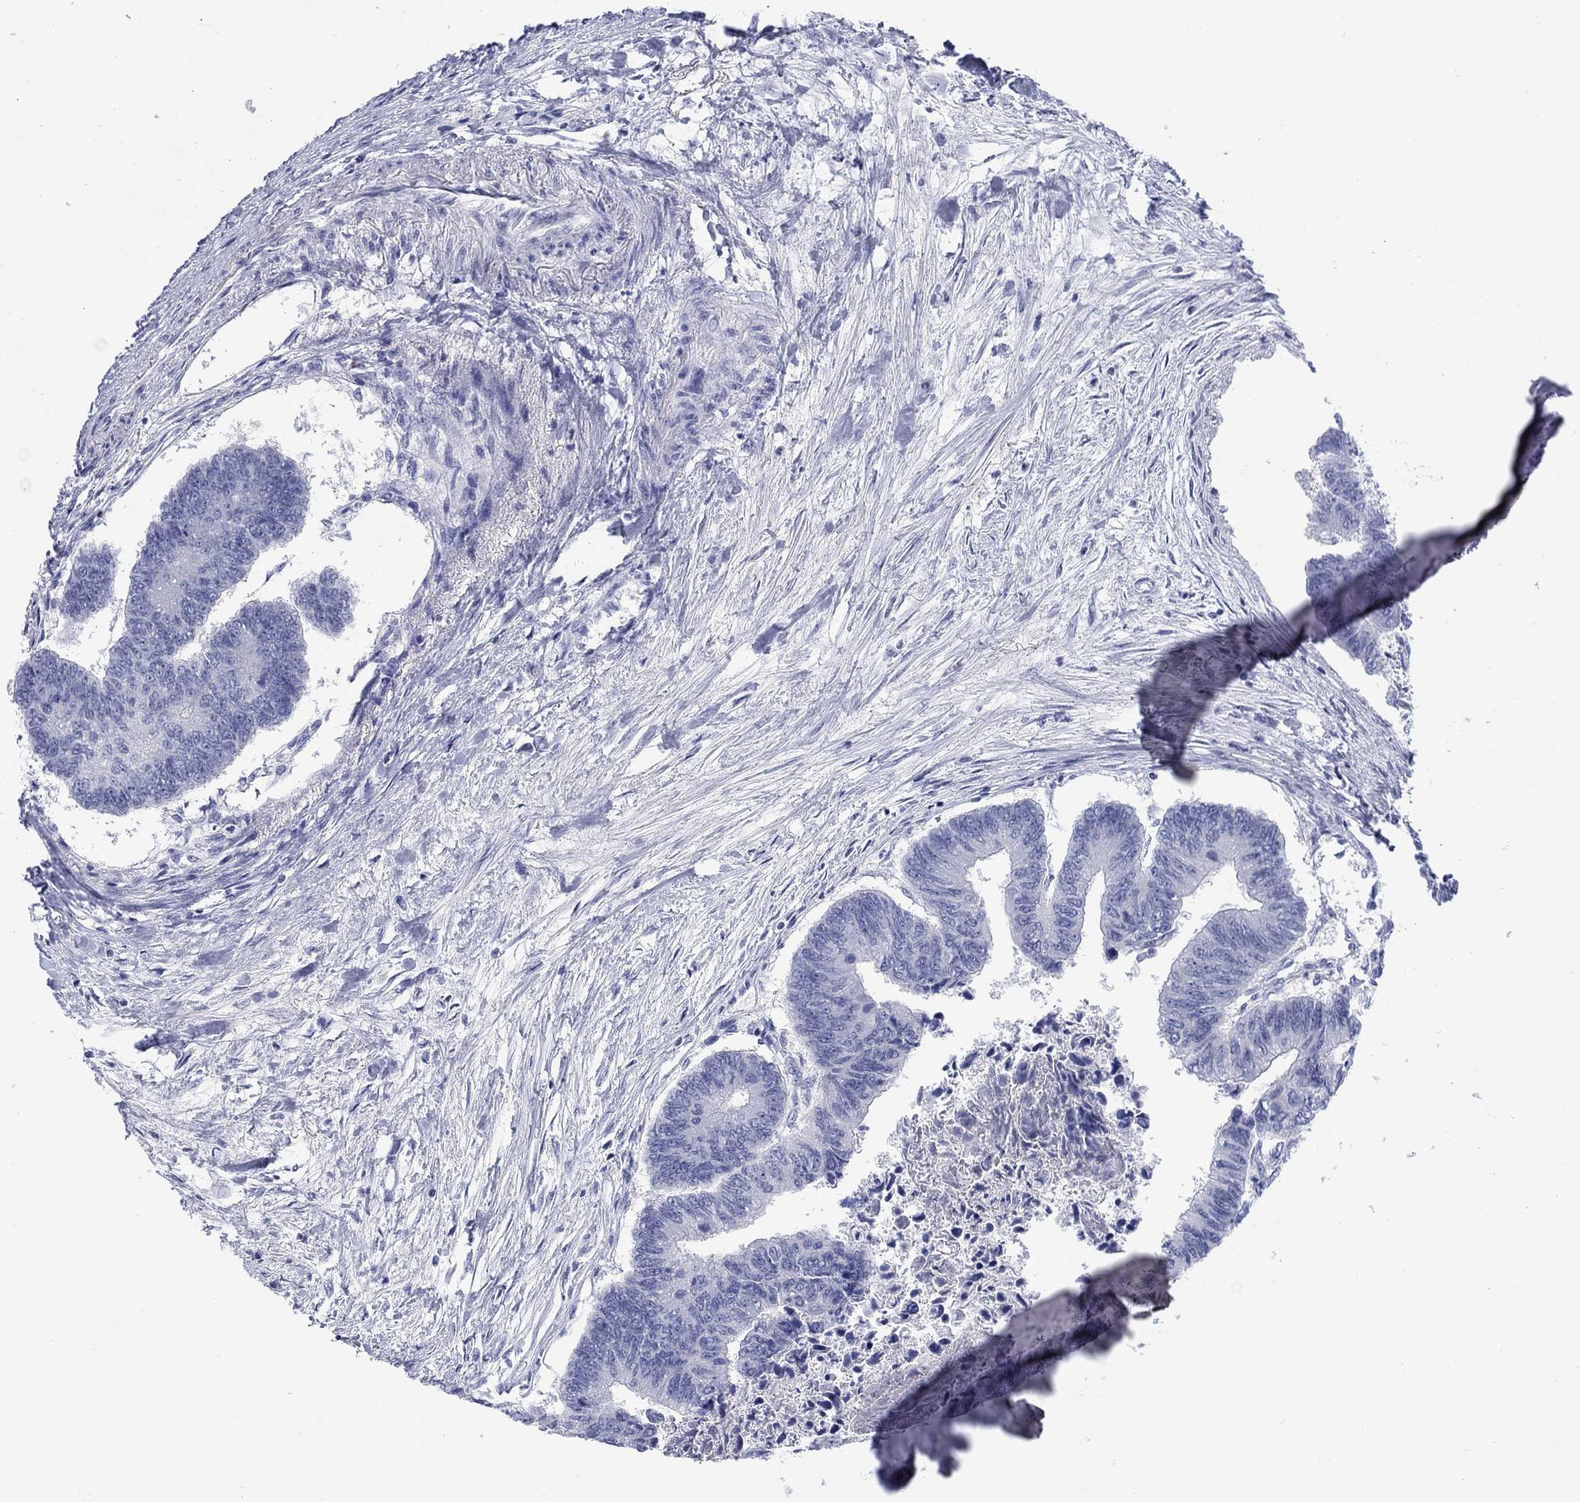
{"staining": {"intensity": "negative", "quantity": "none", "location": "none"}, "tissue": "colorectal cancer", "cell_type": "Tumor cells", "image_type": "cancer", "snomed": [{"axis": "morphology", "description": "Adenocarcinoma, NOS"}, {"axis": "topography", "description": "Colon"}], "caption": "A photomicrograph of human colorectal cancer (adenocarcinoma) is negative for staining in tumor cells.", "gene": "ATP6V1G2", "patient": {"sex": "female", "age": 65}}